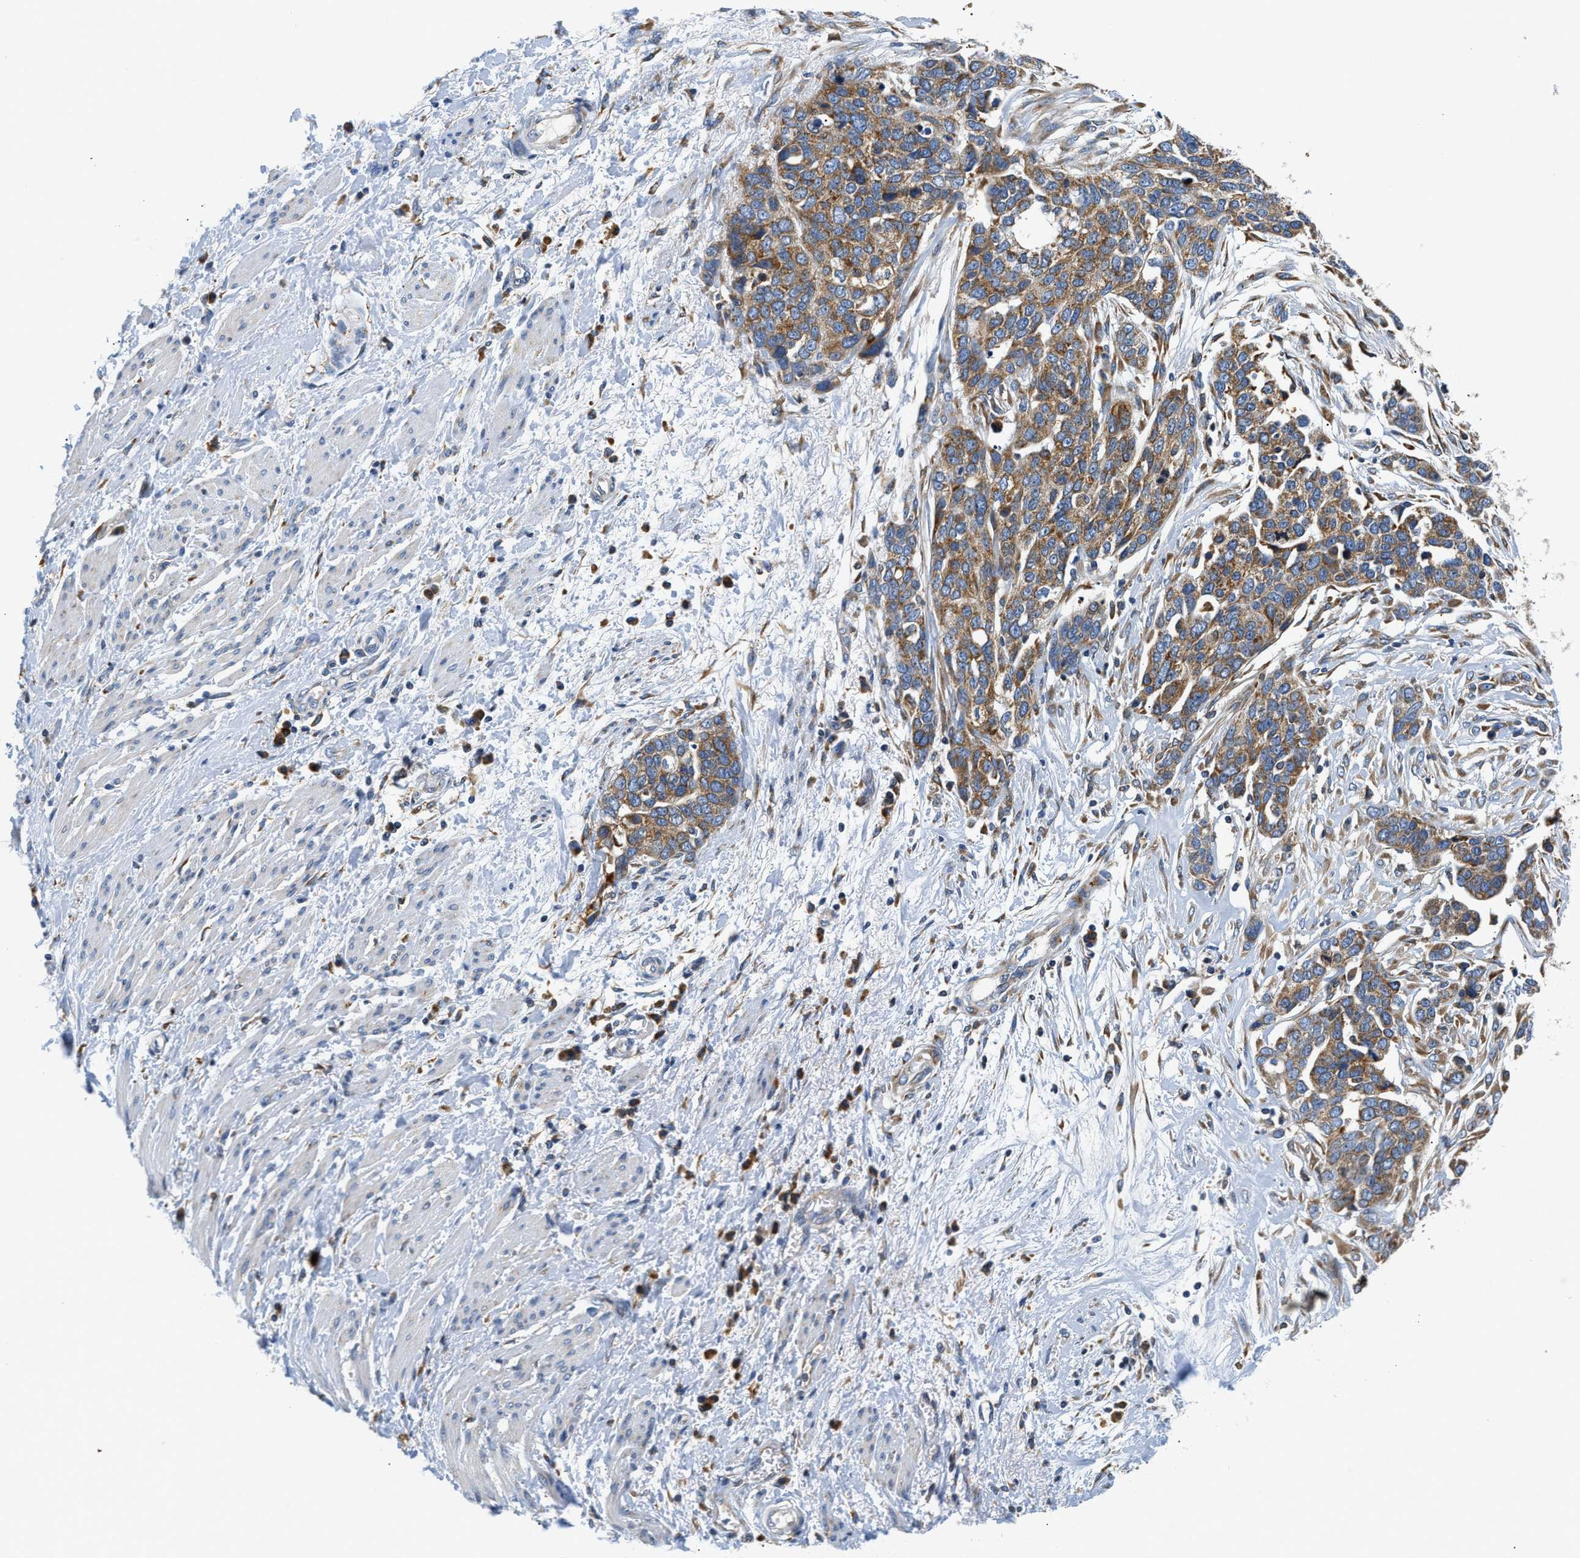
{"staining": {"intensity": "moderate", "quantity": ">75%", "location": "cytoplasmic/membranous"}, "tissue": "ovarian cancer", "cell_type": "Tumor cells", "image_type": "cancer", "snomed": [{"axis": "morphology", "description": "Cystadenocarcinoma, serous, NOS"}, {"axis": "topography", "description": "Ovary"}], "caption": "Immunohistochemical staining of ovarian cancer shows moderate cytoplasmic/membranous protein positivity in about >75% of tumor cells.", "gene": "HDHD3", "patient": {"sex": "female", "age": 44}}